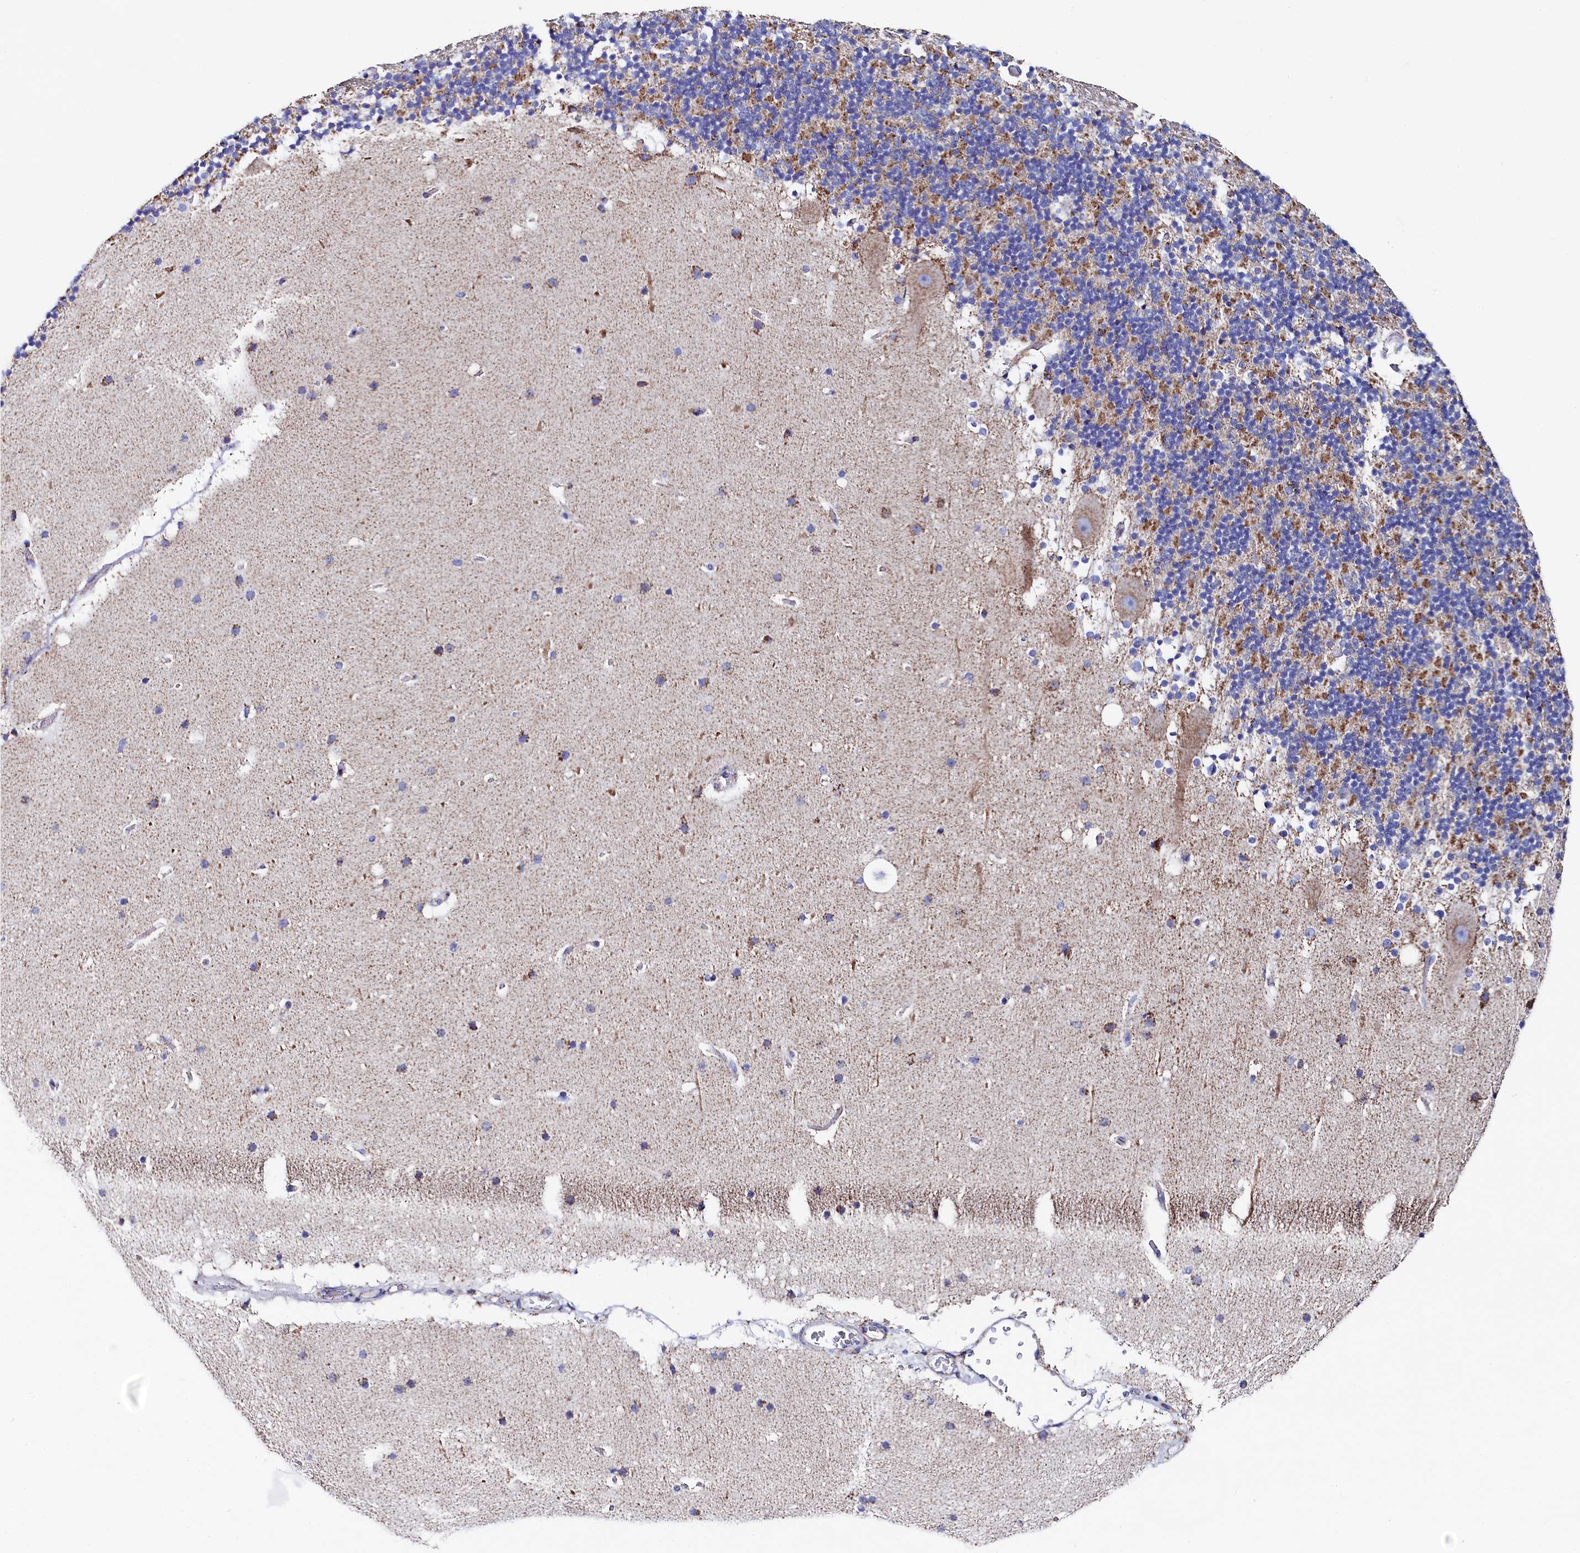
{"staining": {"intensity": "moderate", "quantity": "<25%", "location": "cytoplasmic/membranous"}, "tissue": "cerebellum", "cell_type": "Cells in granular layer", "image_type": "normal", "snomed": [{"axis": "morphology", "description": "Normal tissue, NOS"}, {"axis": "topography", "description": "Cerebellum"}], "caption": "Immunohistochemistry (IHC) photomicrograph of benign cerebellum: human cerebellum stained using immunohistochemistry displays low levels of moderate protein expression localized specifically in the cytoplasmic/membranous of cells in granular layer, appearing as a cytoplasmic/membranous brown color.", "gene": "MMAB", "patient": {"sex": "male", "age": 57}}